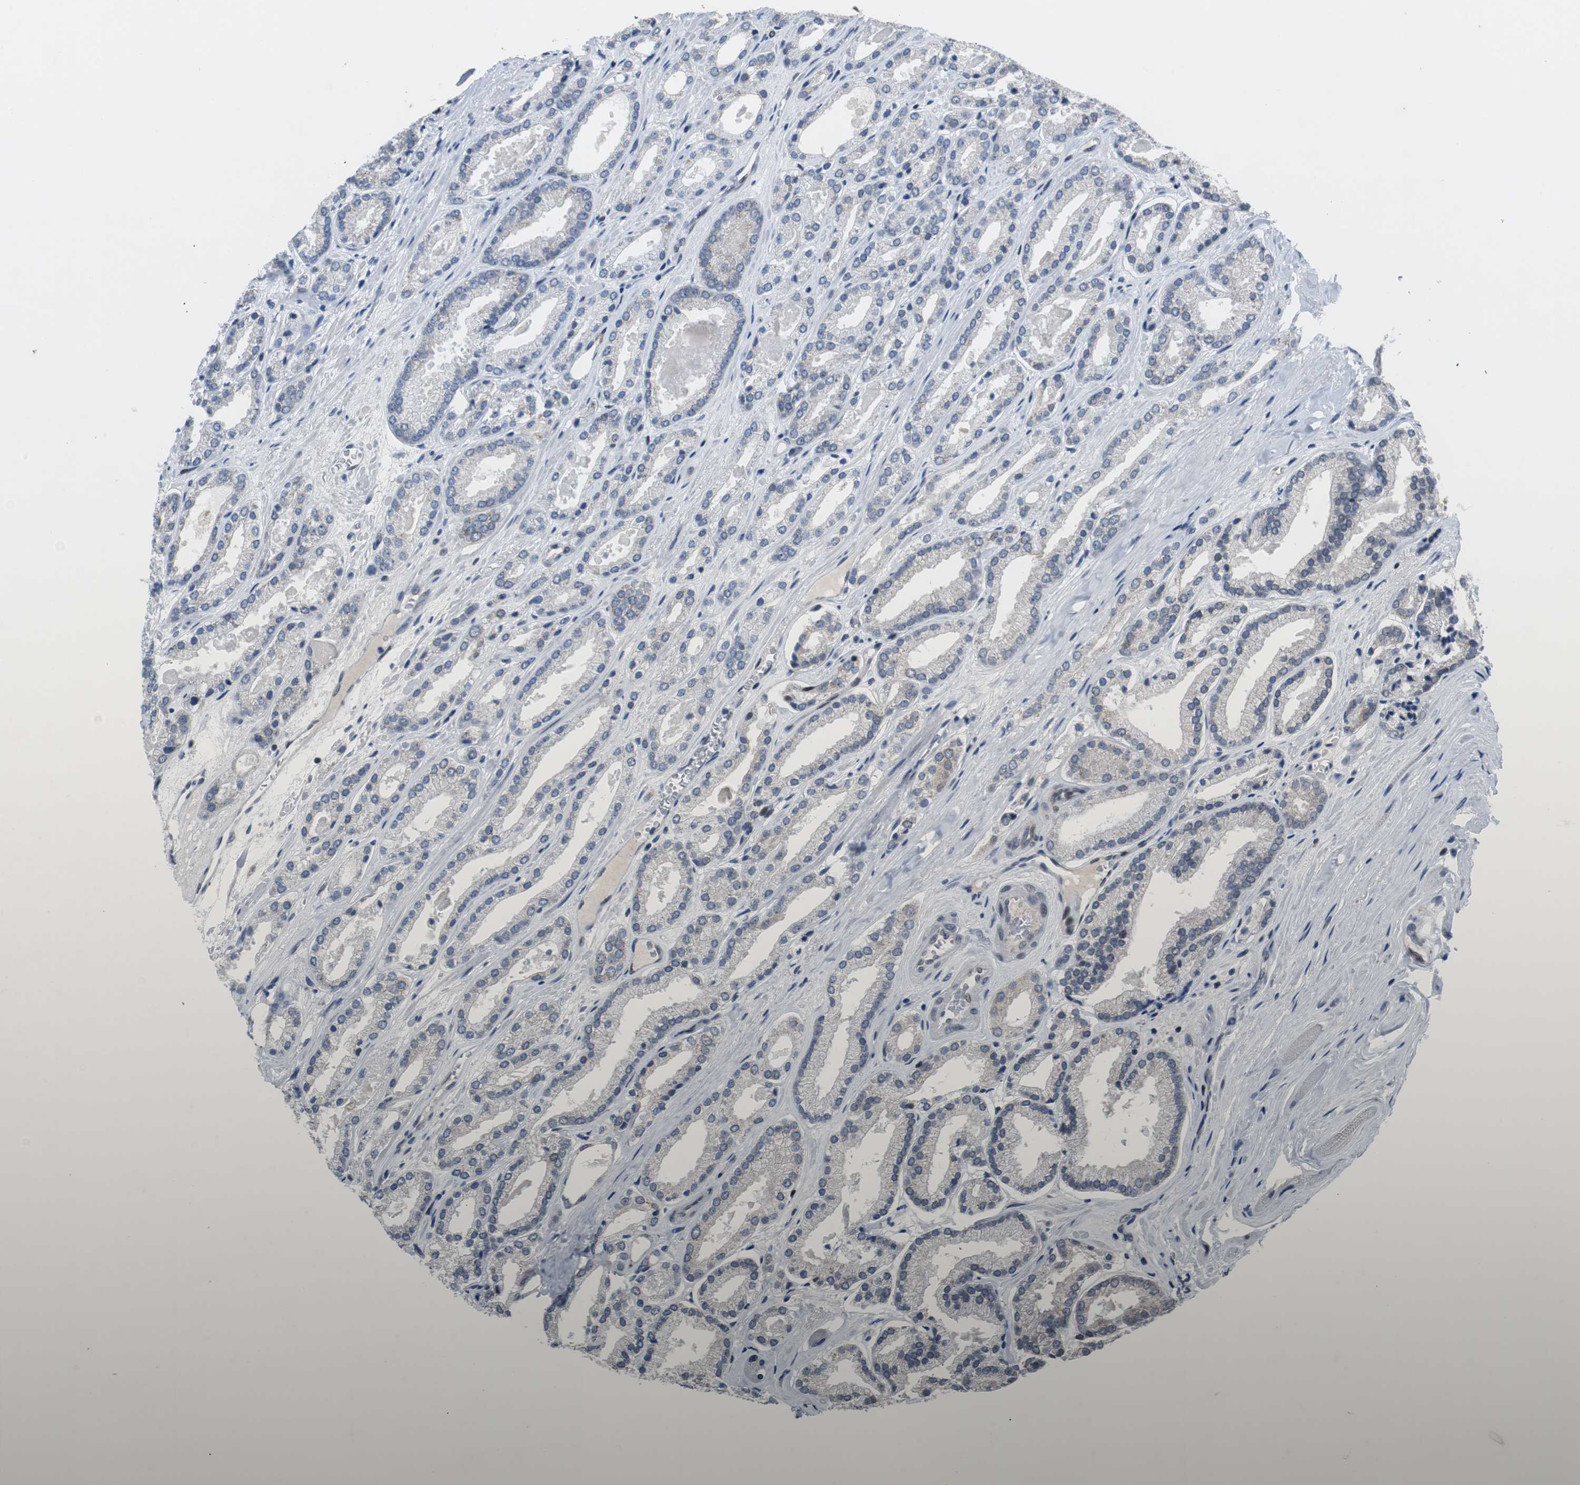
{"staining": {"intensity": "negative", "quantity": "none", "location": "none"}, "tissue": "prostate cancer", "cell_type": "Tumor cells", "image_type": "cancer", "snomed": [{"axis": "morphology", "description": "Adenocarcinoma, Low grade"}, {"axis": "topography", "description": "Prostate"}], "caption": "Tumor cells show no significant positivity in prostate adenocarcinoma (low-grade).", "gene": "TP63", "patient": {"sex": "male", "age": 59}}